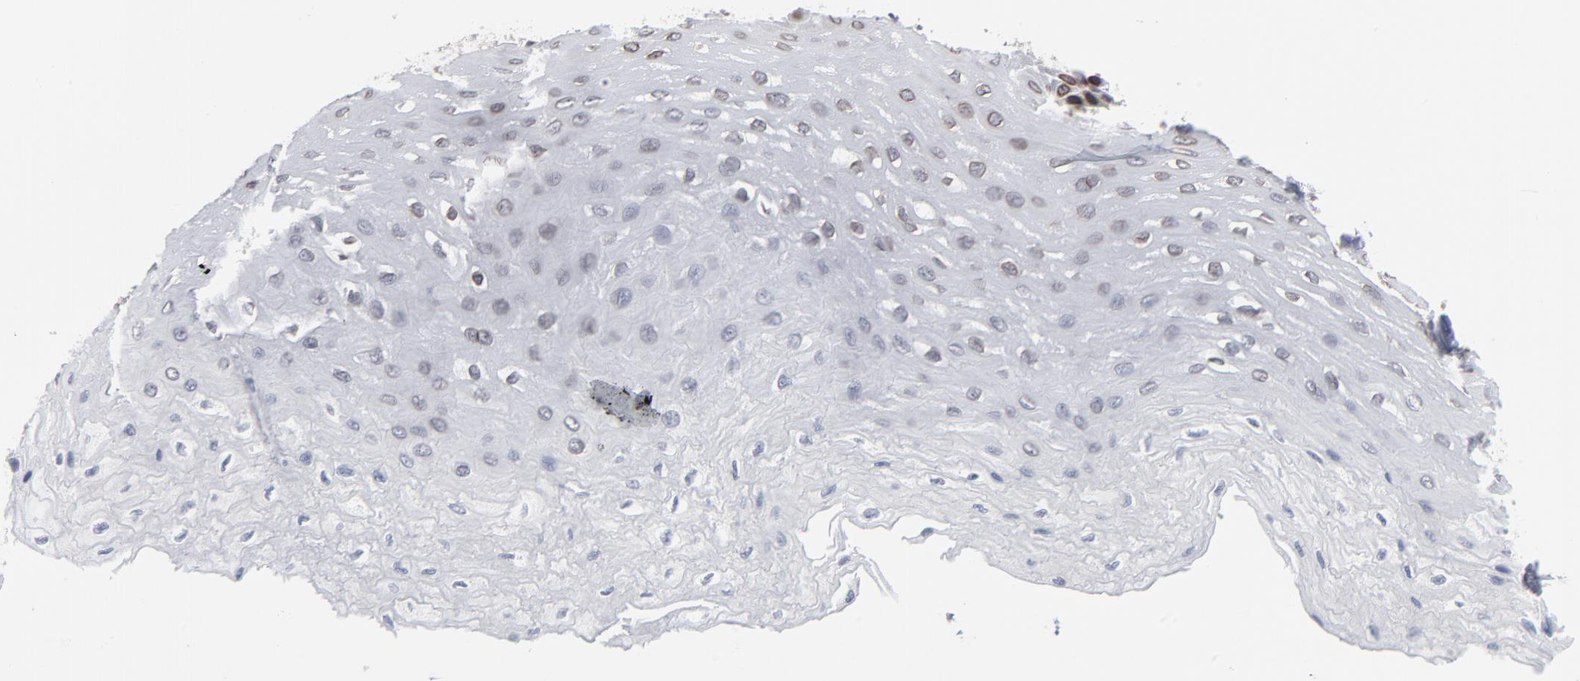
{"staining": {"intensity": "moderate", "quantity": "25%-75%", "location": "cytoplasmic/membranous,nuclear"}, "tissue": "esophagus", "cell_type": "Squamous epithelial cells", "image_type": "normal", "snomed": [{"axis": "morphology", "description": "Normal tissue, NOS"}, {"axis": "topography", "description": "Esophagus"}], "caption": "Esophagus was stained to show a protein in brown. There is medium levels of moderate cytoplasmic/membranous,nuclear positivity in about 25%-75% of squamous epithelial cells. Nuclei are stained in blue.", "gene": "SYNE2", "patient": {"sex": "female", "age": 72}}